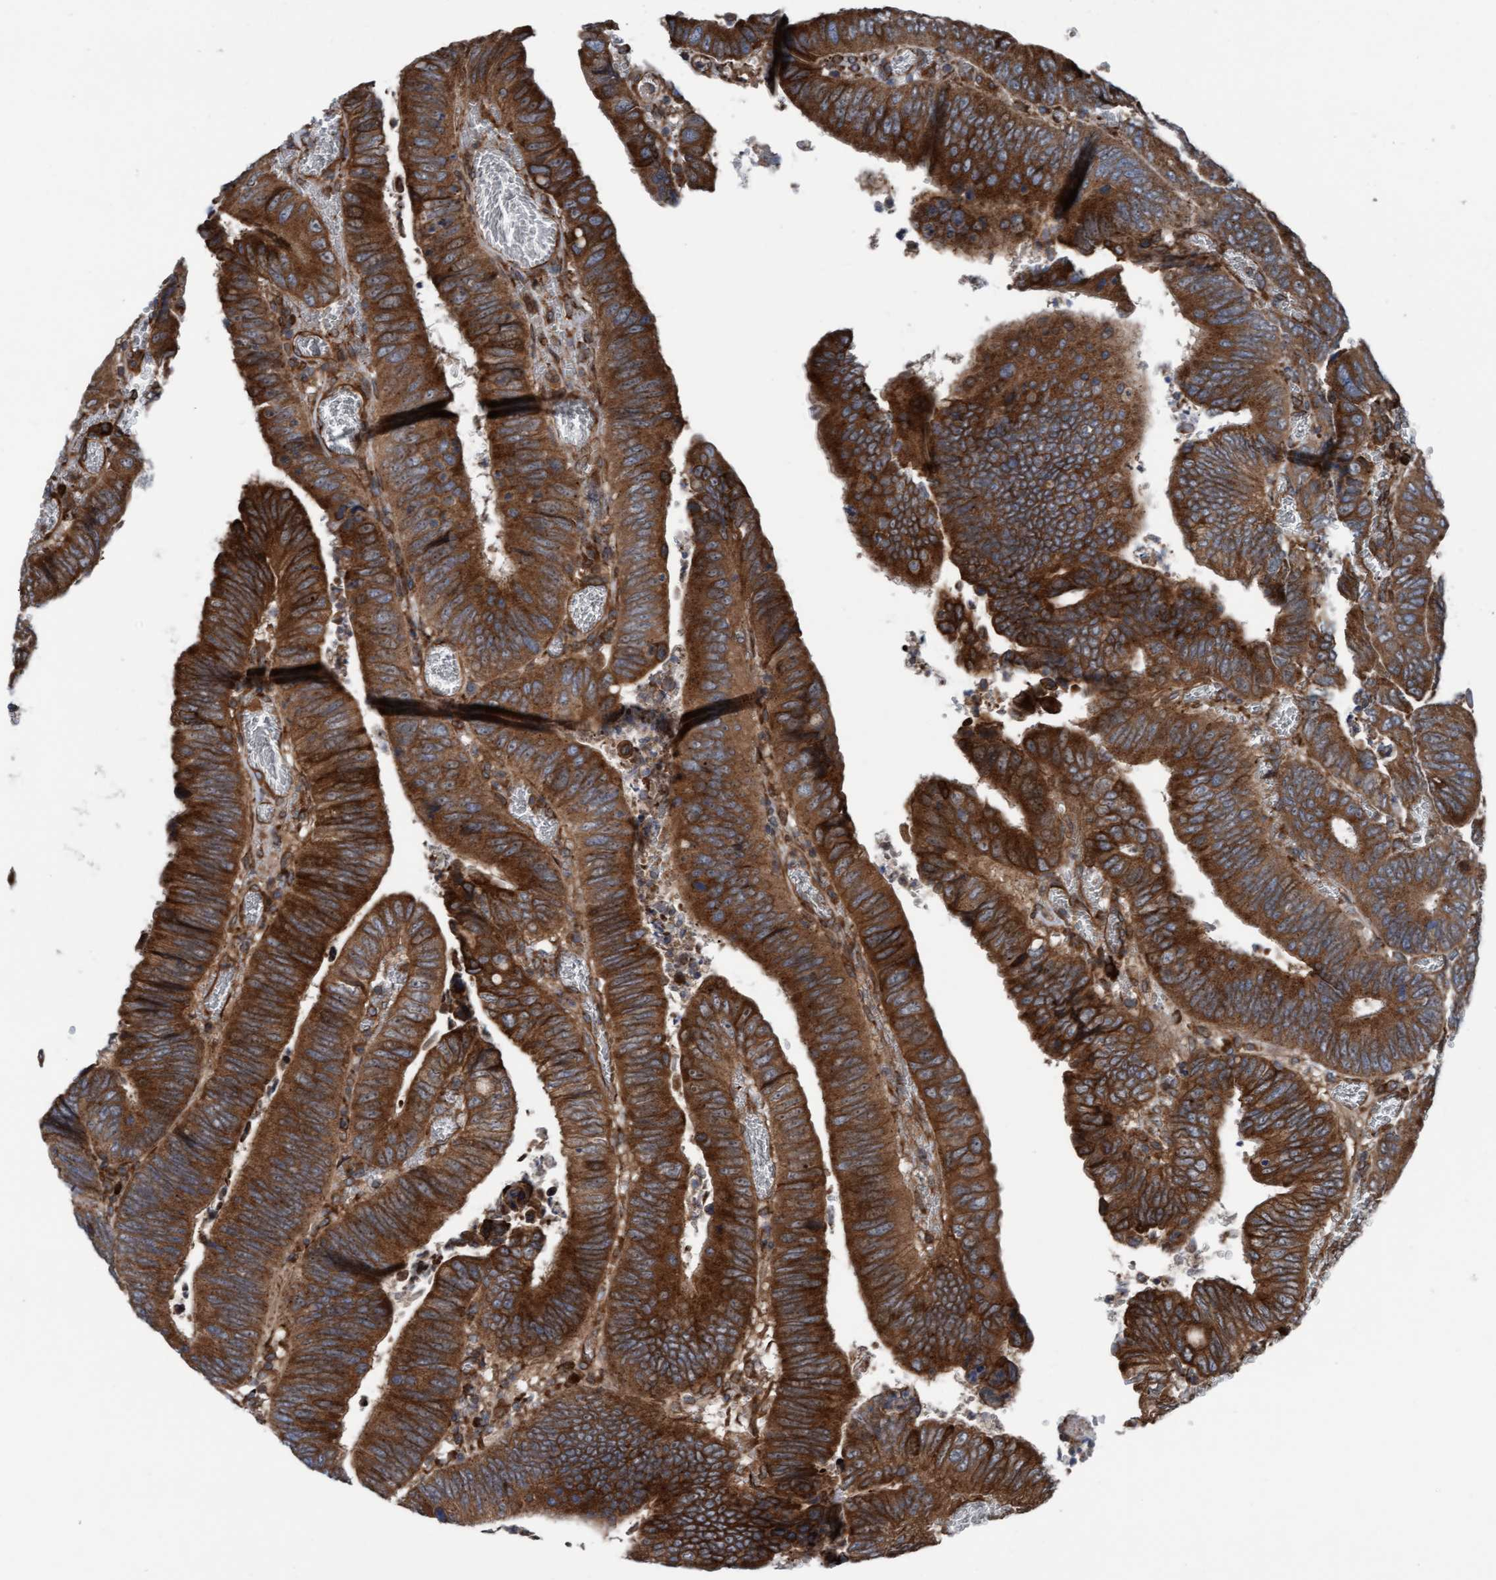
{"staining": {"intensity": "strong", "quantity": ">75%", "location": "cytoplasmic/membranous"}, "tissue": "colorectal cancer", "cell_type": "Tumor cells", "image_type": "cancer", "snomed": [{"axis": "morphology", "description": "Inflammation, NOS"}, {"axis": "morphology", "description": "Adenocarcinoma, NOS"}, {"axis": "topography", "description": "Colon"}], "caption": "Brown immunohistochemical staining in colorectal cancer (adenocarcinoma) shows strong cytoplasmic/membranous staining in about >75% of tumor cells. The staining is performed using DAB (3,3'-diaminobenzidine) brown chromogen to label protein expression. The nuclei are counter-stained blue using hematoxylin.", "gene": "RAP1GAP2", "patient": {"sex": "male", "age": 72}}